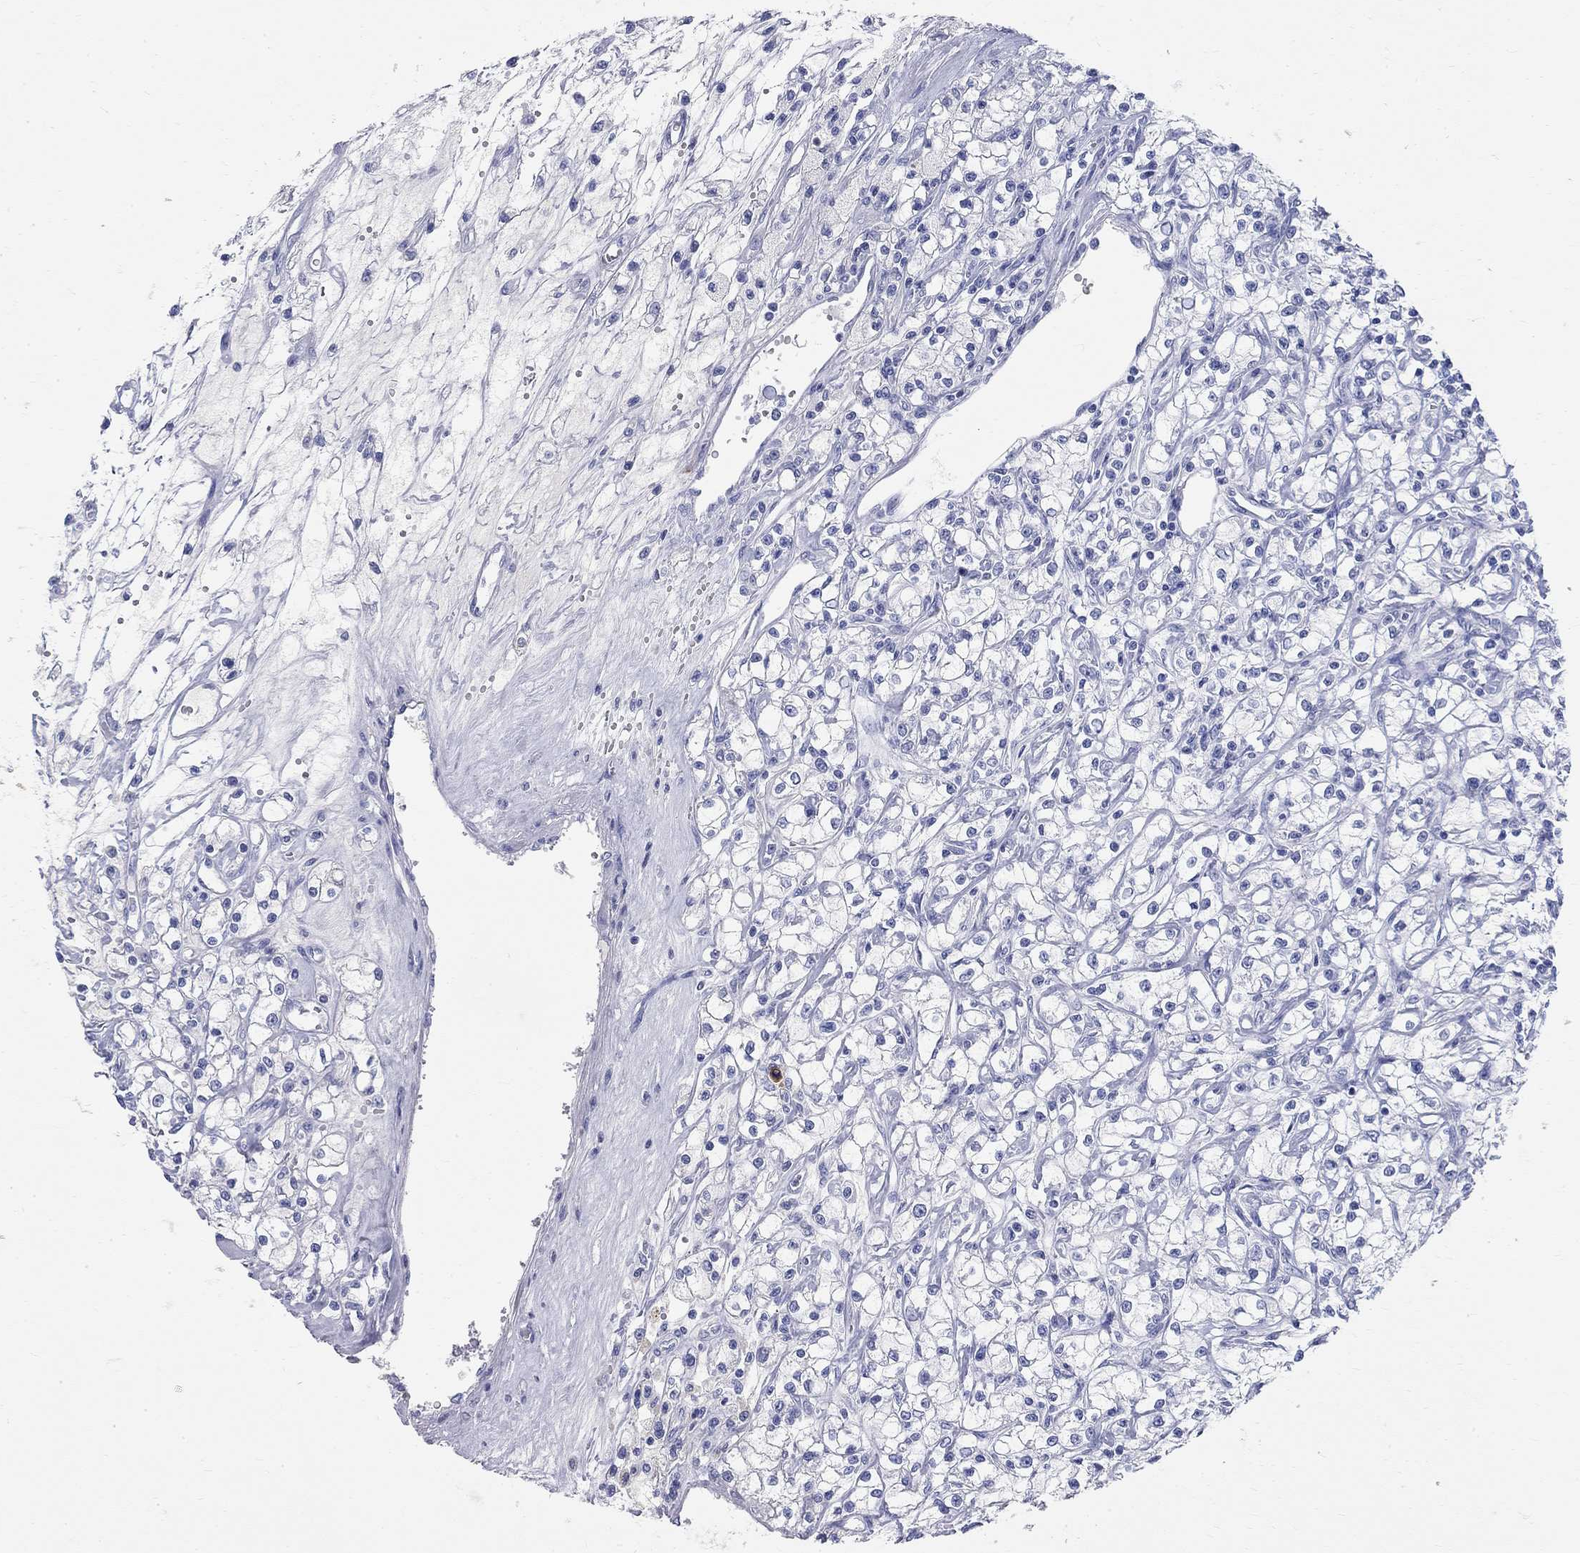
{"staining": {"intensity": "negative", "quantity": "none", "location": "none"}, "tissue": "renal cancer", "cell_type": "Tumor cells", "image_type": "cancer", "snomed": [{"axis": "morphology", "description": "Adenocarcinoma, NOS"}, {"axis": "topography", "description": "Kidney"}], "caption": "There is no significant expression in tumor cells of renal cancer (adenocarcinoma). The staining is performed using DAB (3,3'-diaminobenzidine) brown chromogen with nuclei counter-stained in using hematoxylin.", "gene": "PHOX2B", "patient": {"sex": "female", "age": 59}}